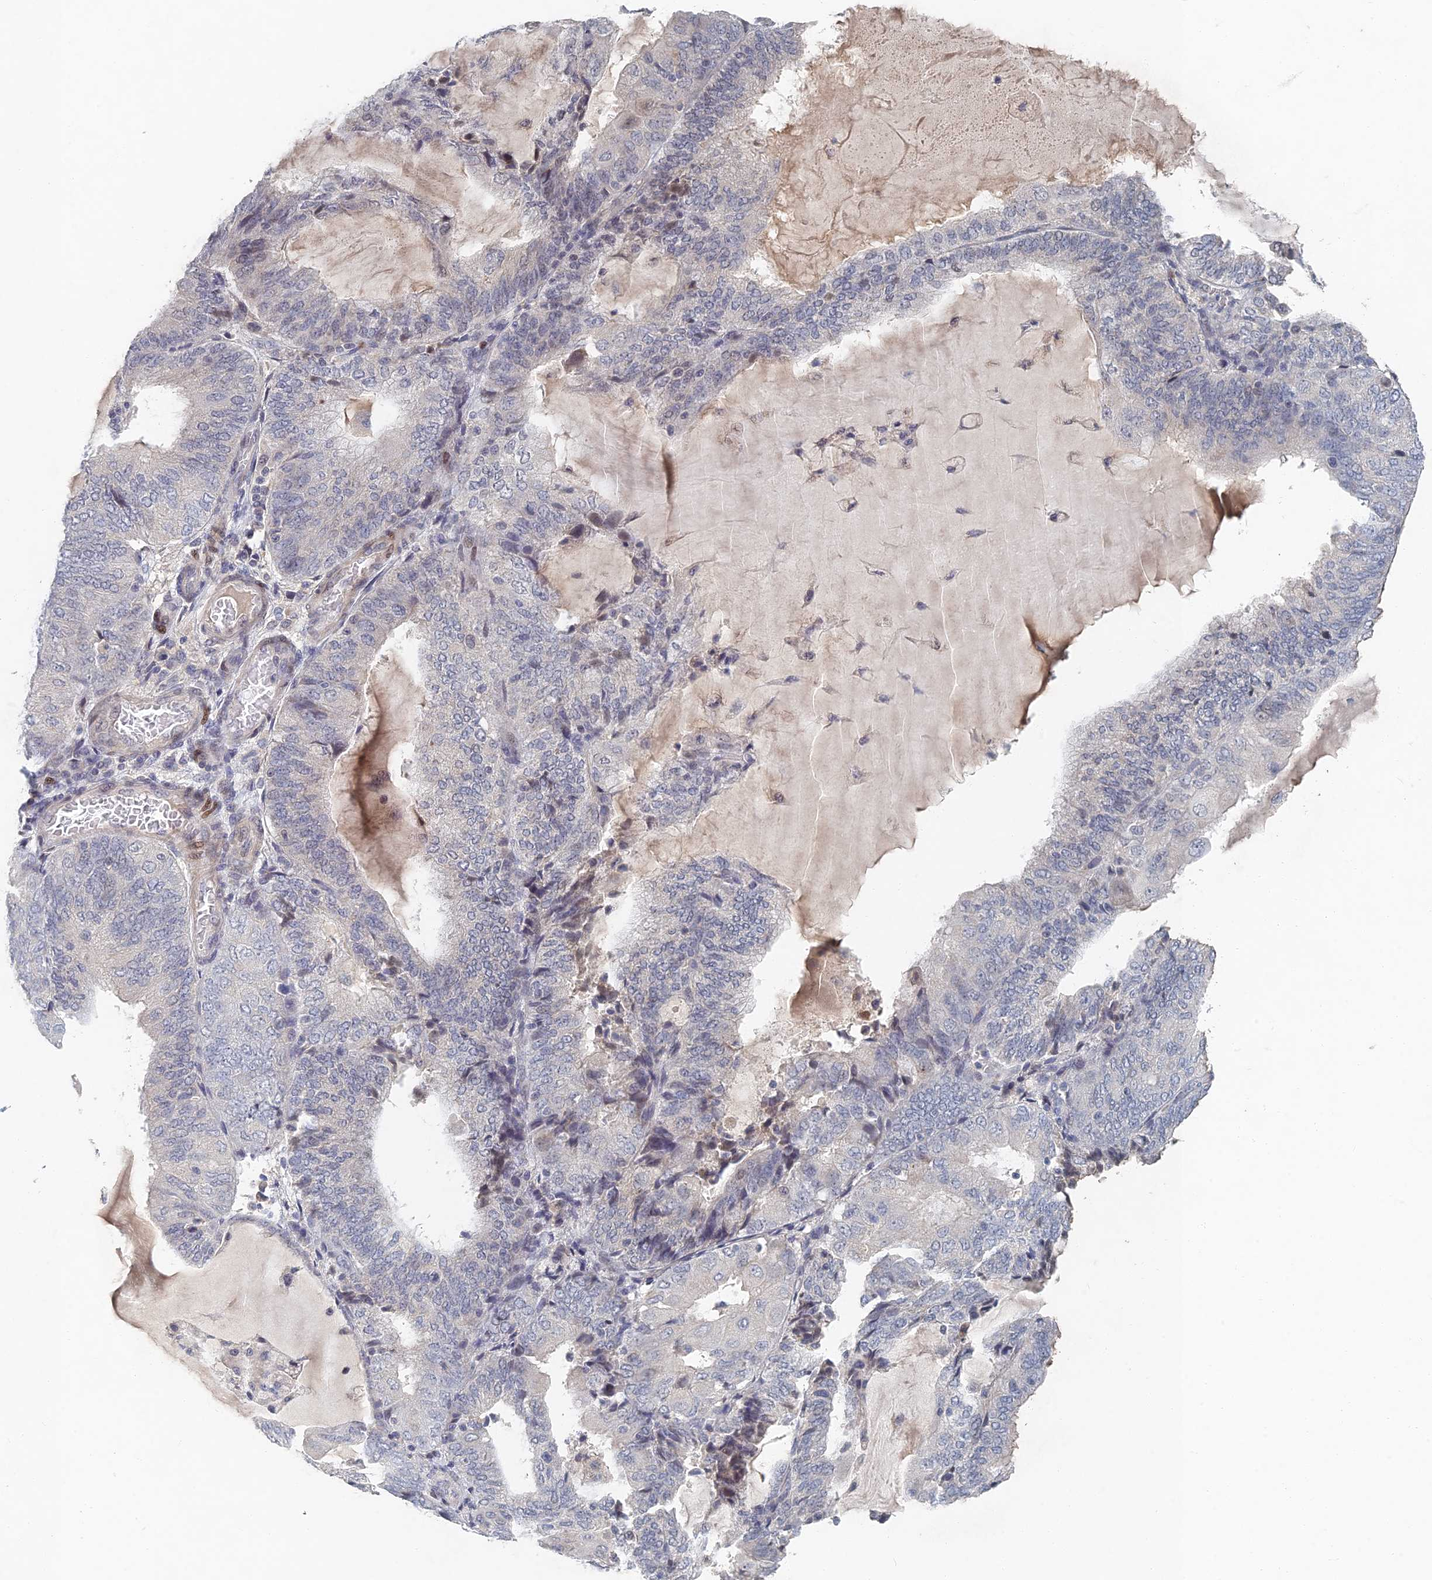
{"staining": {"intensity": "negative", "quantity": "none", "location": "none"}, "tissue": "endometrial cancer", "cell_type": "Tumor cells", "image_type": "cancer", "snomed": [{"axis": "morphology", "description": "Adenocarcinoma, NOS"}, {"axis": "topography", "description": "Endometrium"}], "caption": "Immunohistochemical staining of endometrial cancer exhibits no significant positivity in tumor cells.", "gene": "GNA15", "patient": {"sex": "female", "age": 81}}